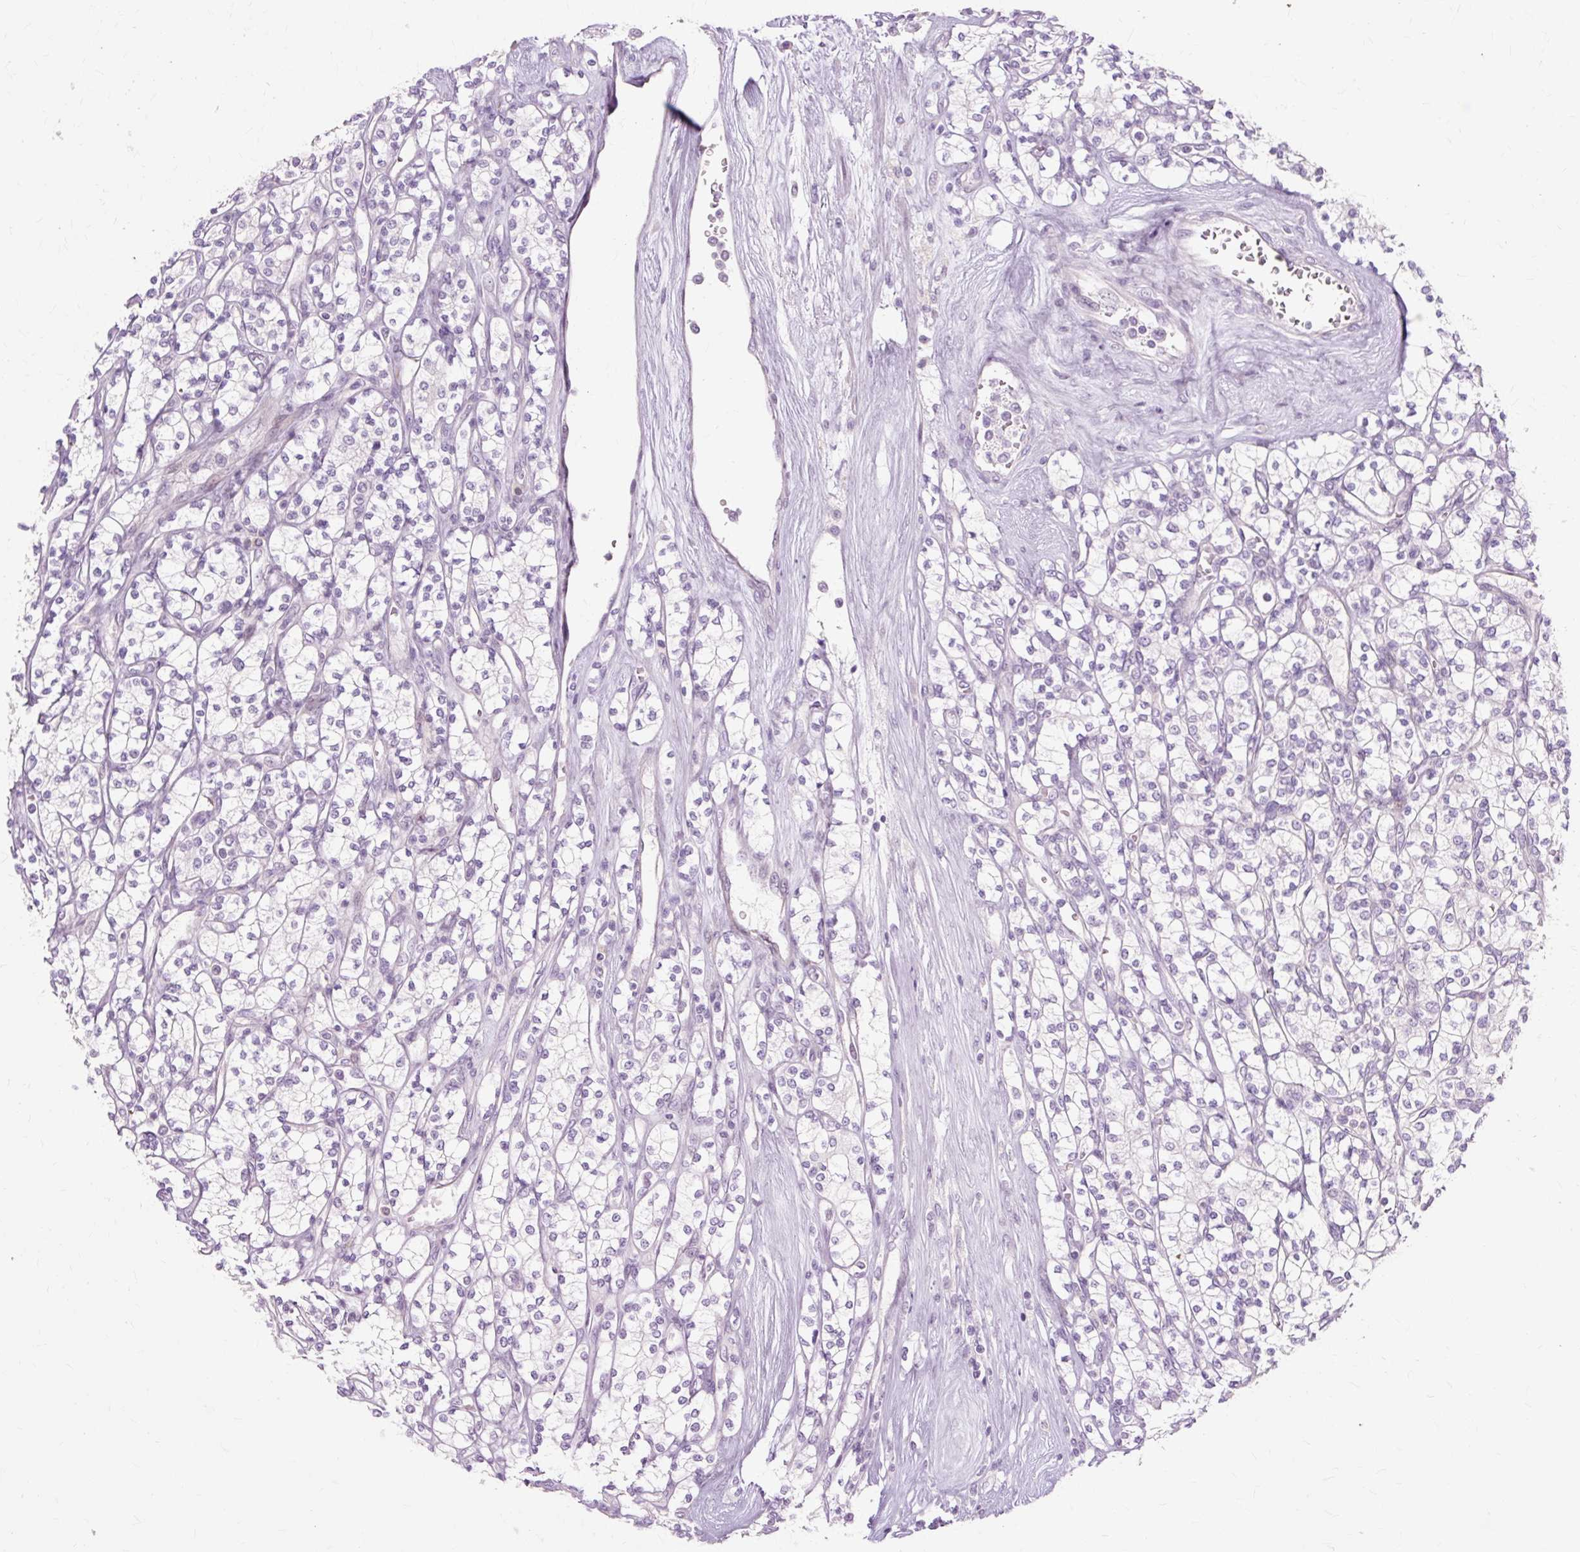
{"staining": {"intensity": "negative", "quantity": "none", "location": "none"}, "tissue": "renal cancer", "cell_type": "Tumor cells", "image_type": "cancer", "snomed": [{"axis": "morphology", "description": "Adenocarcinoma, NOS"}, {"axis": "topography", "description": "Kidney"}], "caption": "High power microscopy histopathology image of an IHC image of adenocarcinoma (renal), revealing no significant expression in tumor cells.", "gene": "IRX2", "patient": {"sex": "male", "age": 77}}